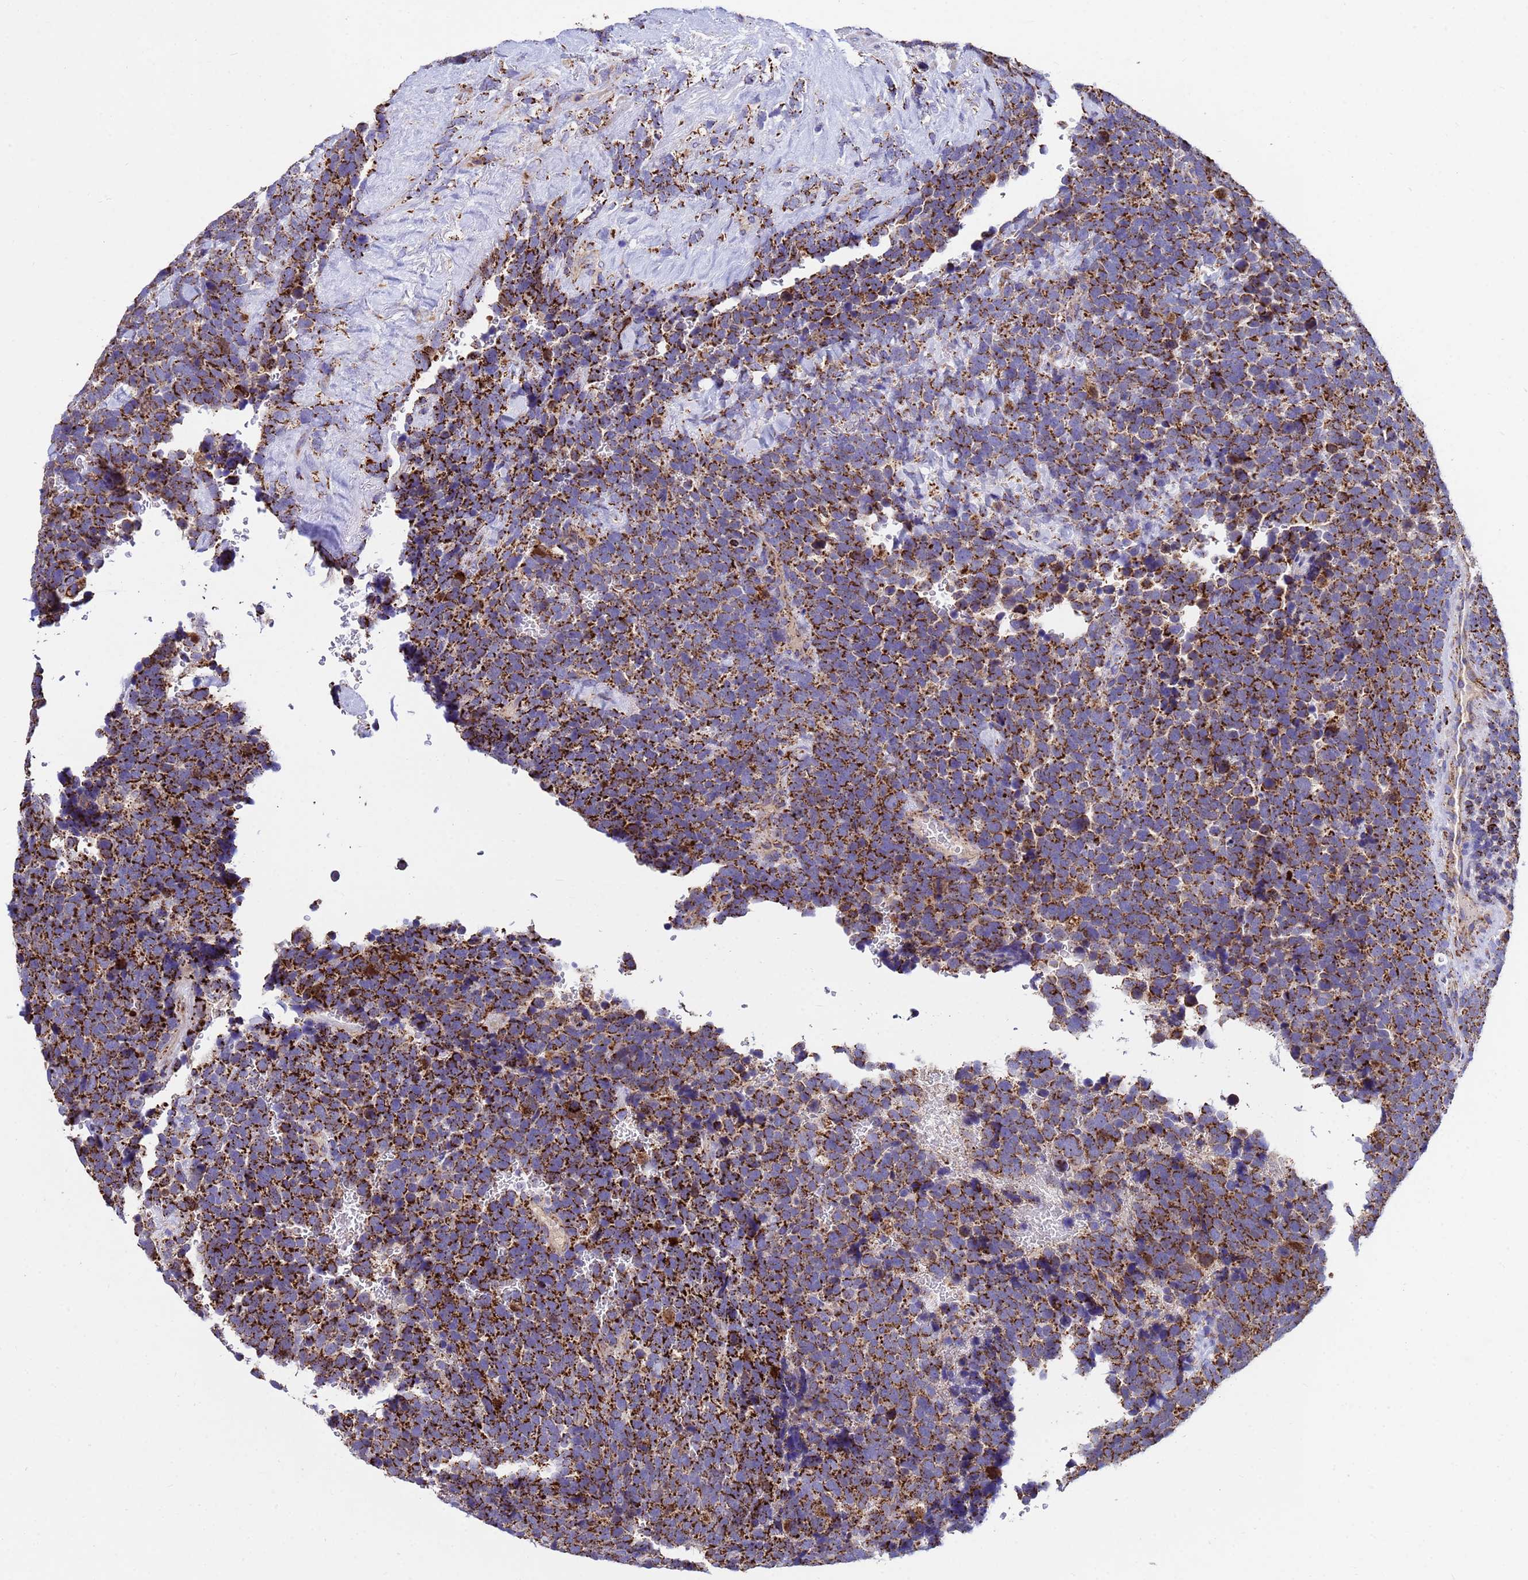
{"staining": {"intensity": "strong", "quantity": ">75%", "location": "cytoplasmic/membranous"}, "tissue": "urothelial cancer", "cell_type": "Tumor cells", "image_type": "cancer", "snomed": [{"axis": "morphology", "description": "Urothelial carcinoma, High grade"}, {"axis": "topography", "description": "Urinary bladder"}], "caption": "IHC of human urothelial cancer displays high levels of strong cytoplasmic/membranous expression in about >75% of tumor cells. The staining was performed using DAB (3,3'-diaminobenzidine) to visualize the protein expression in brown, while the nuclei were stained in blue with hematoxylin (Magnification: 20x).", "gene": "TUBGCP3", "patient": {"sex": "female", "age": 82}}